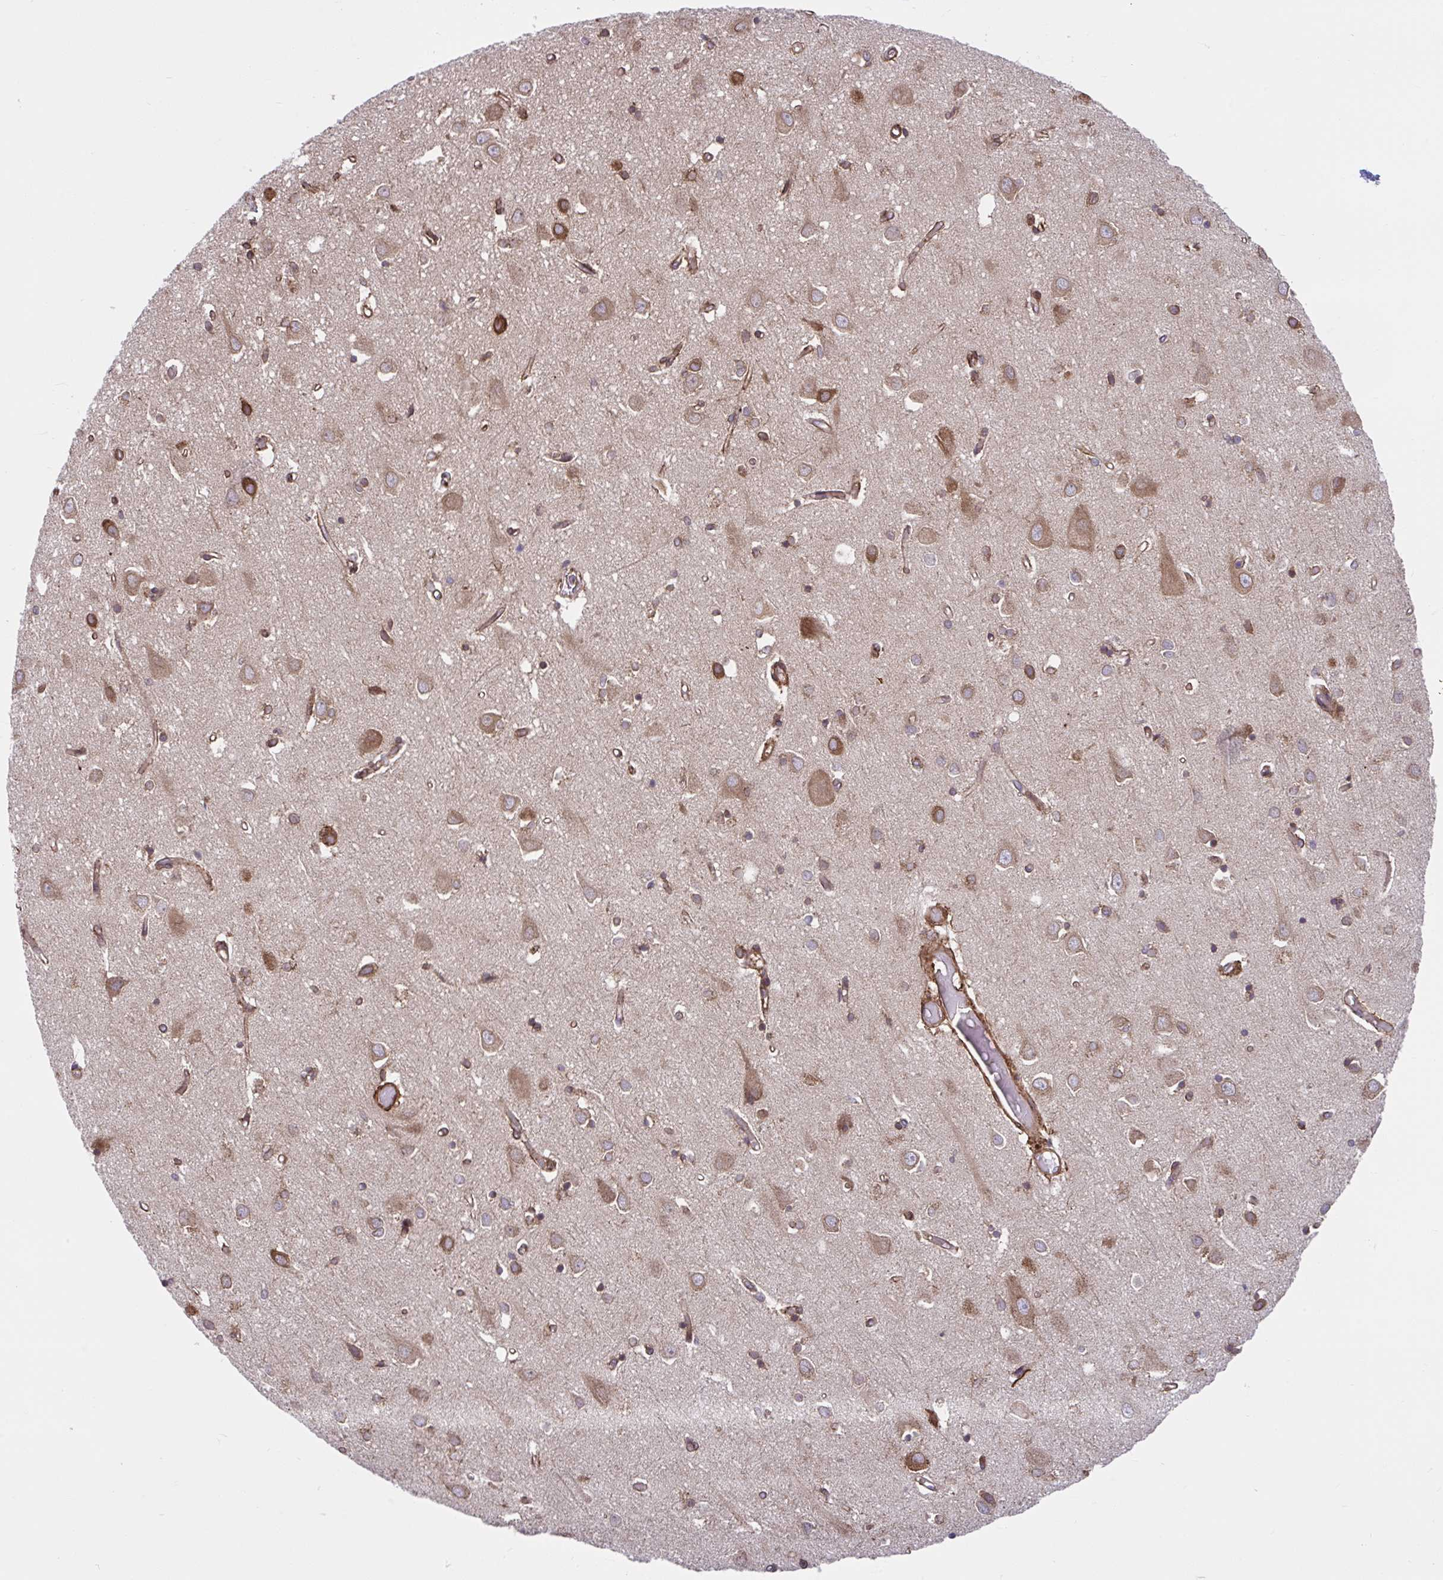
{"staining": {"intensity": "strong", "quantity": ">75%", "location": "cytoplasmic/membranous"}, "tissue": "cerebral cortex", "cell_type": "Endothelial cells", "image_type": "normal", "snomed": [{"axis": "morphology", "description": "Normal tissue, NOS"}, {"axis": "topography", "description": "Cerebral cortex"}], "caption": "Approximately >75% of endothelial cells in benign cerebral cortex show strong cytoplasmic/membranous protein staining as visualized by brown immunohistochemical staining.", "gene": "STIM2", "patient": {"sex": "male", "age": 70}}